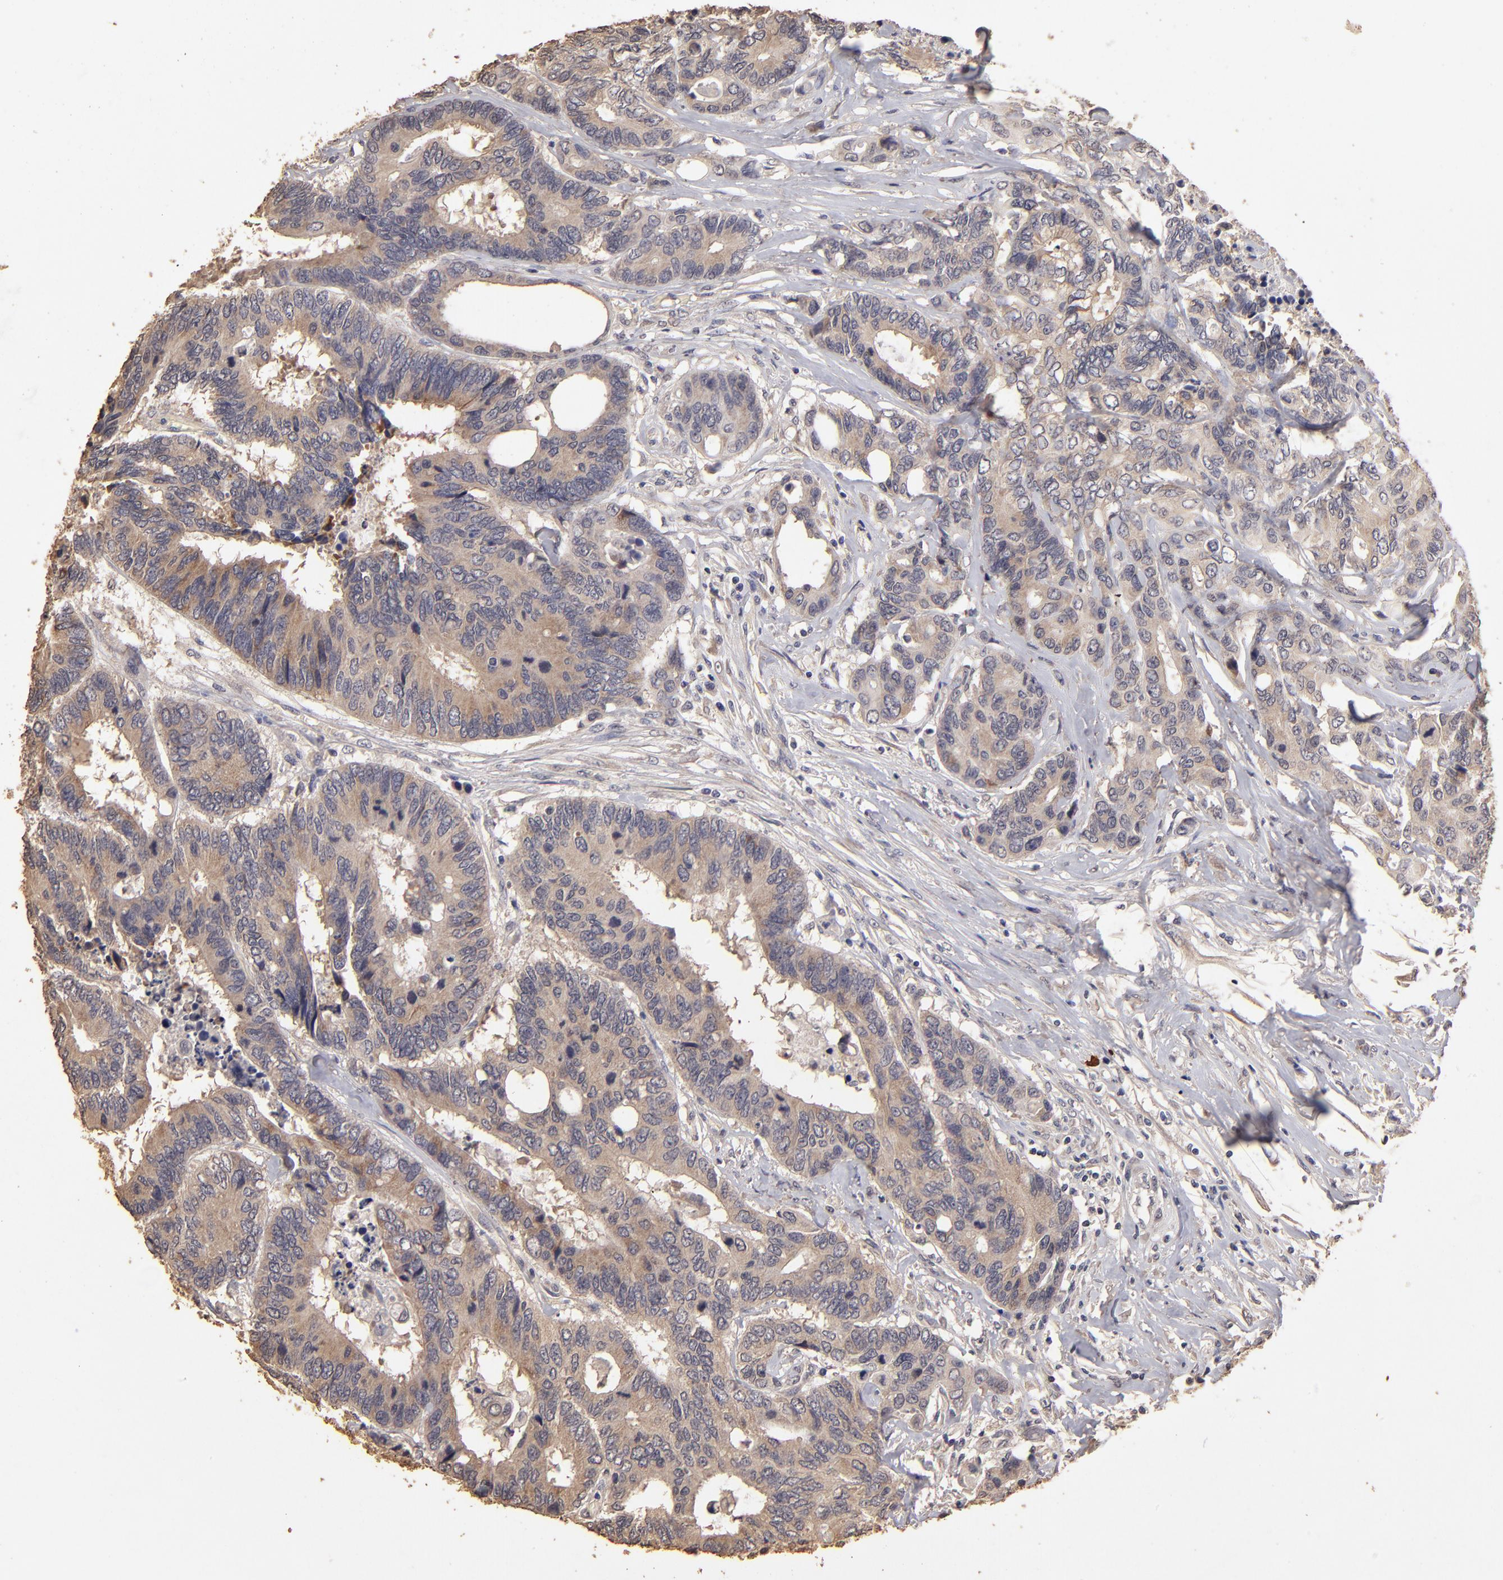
{"staining": {"intensity": "moderate", "quantity": ">75%", "location": "cytoplasmic/membranous"}, "tissue": "colorectal cancer", "cell_type": "Tumor cells", "image_type": "cancer", "snomed": [{"axis": "morphology", "description": "Adenocarcinoma, NOS"}, {"axis": "topography", "description": "Rectum"}], "caption": "Immunohistochemical staining of human colorectal cancer (adenocarcinoma) shows medium levels of moderate cytoplasmic/membranous protein staining in approximately >75% of tumor cells. The protein of interest is shown in brown color, while the nuclei are stained blue.", "gene": "OPHN1", "patient": {"sex": "male", "age": 55}}